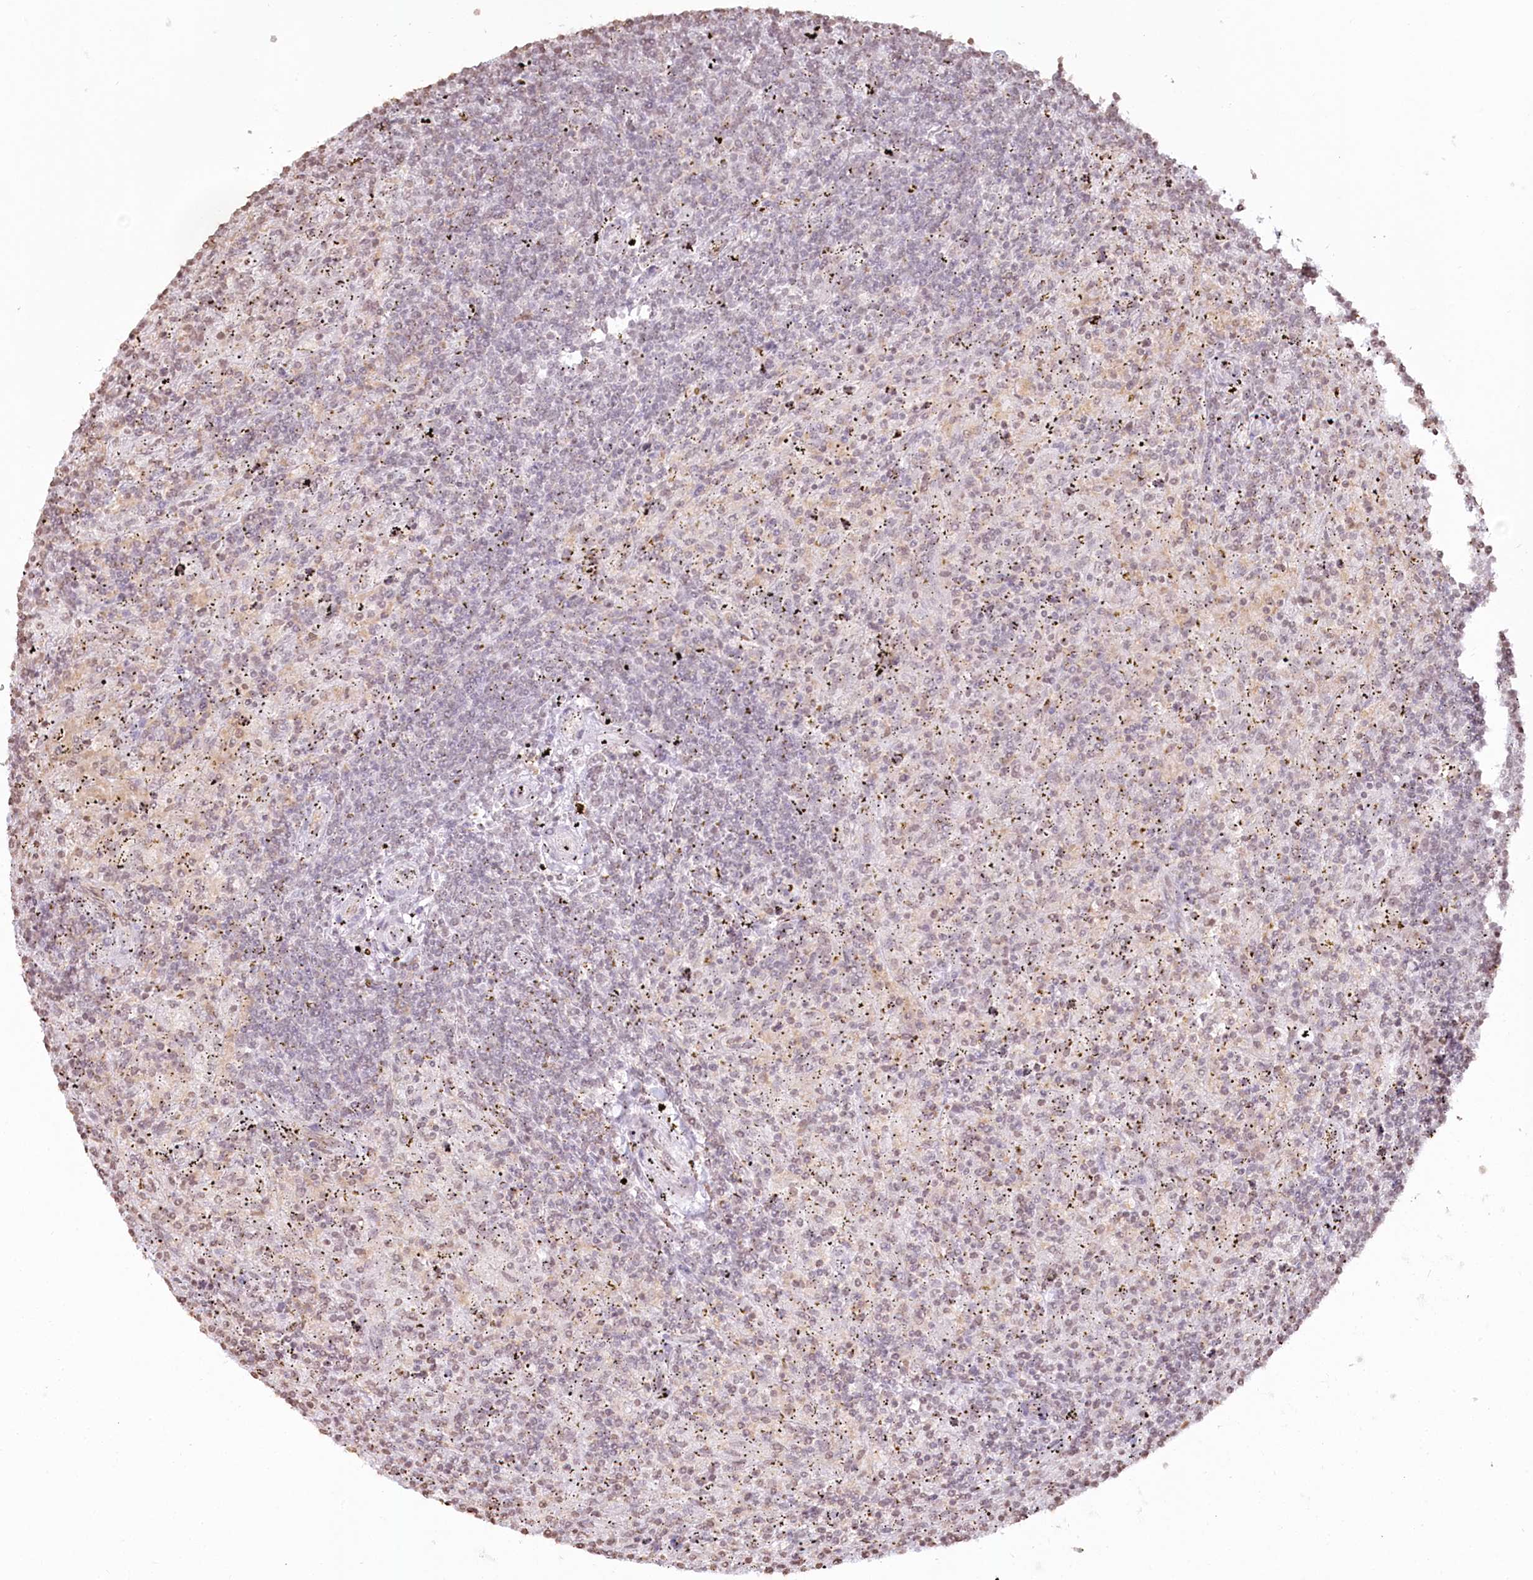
{"staining": {"intensity": "weak", "quantity": "<25%", "location": "nuclear"}, "tissue": "lymphoma", "cell_type": "Tumor cells", "image_type": "cancer", "snomed": [{"axis": "morphology", "description": "Malignant lymphoma, non-Hodgkin's type, Low grade"}, {"axis": "topography", "description": "Spleen"}], "caption": "A high-resolution histopathology image shows immunohistochemistry (IHC) staining of malignant lymphoma, non-Hodgkin's type (low-grade), which demonstrates no significant staining in tumor cells.", "gene": "FAM13A", "patient": {"sex": "male", "age": 76}}